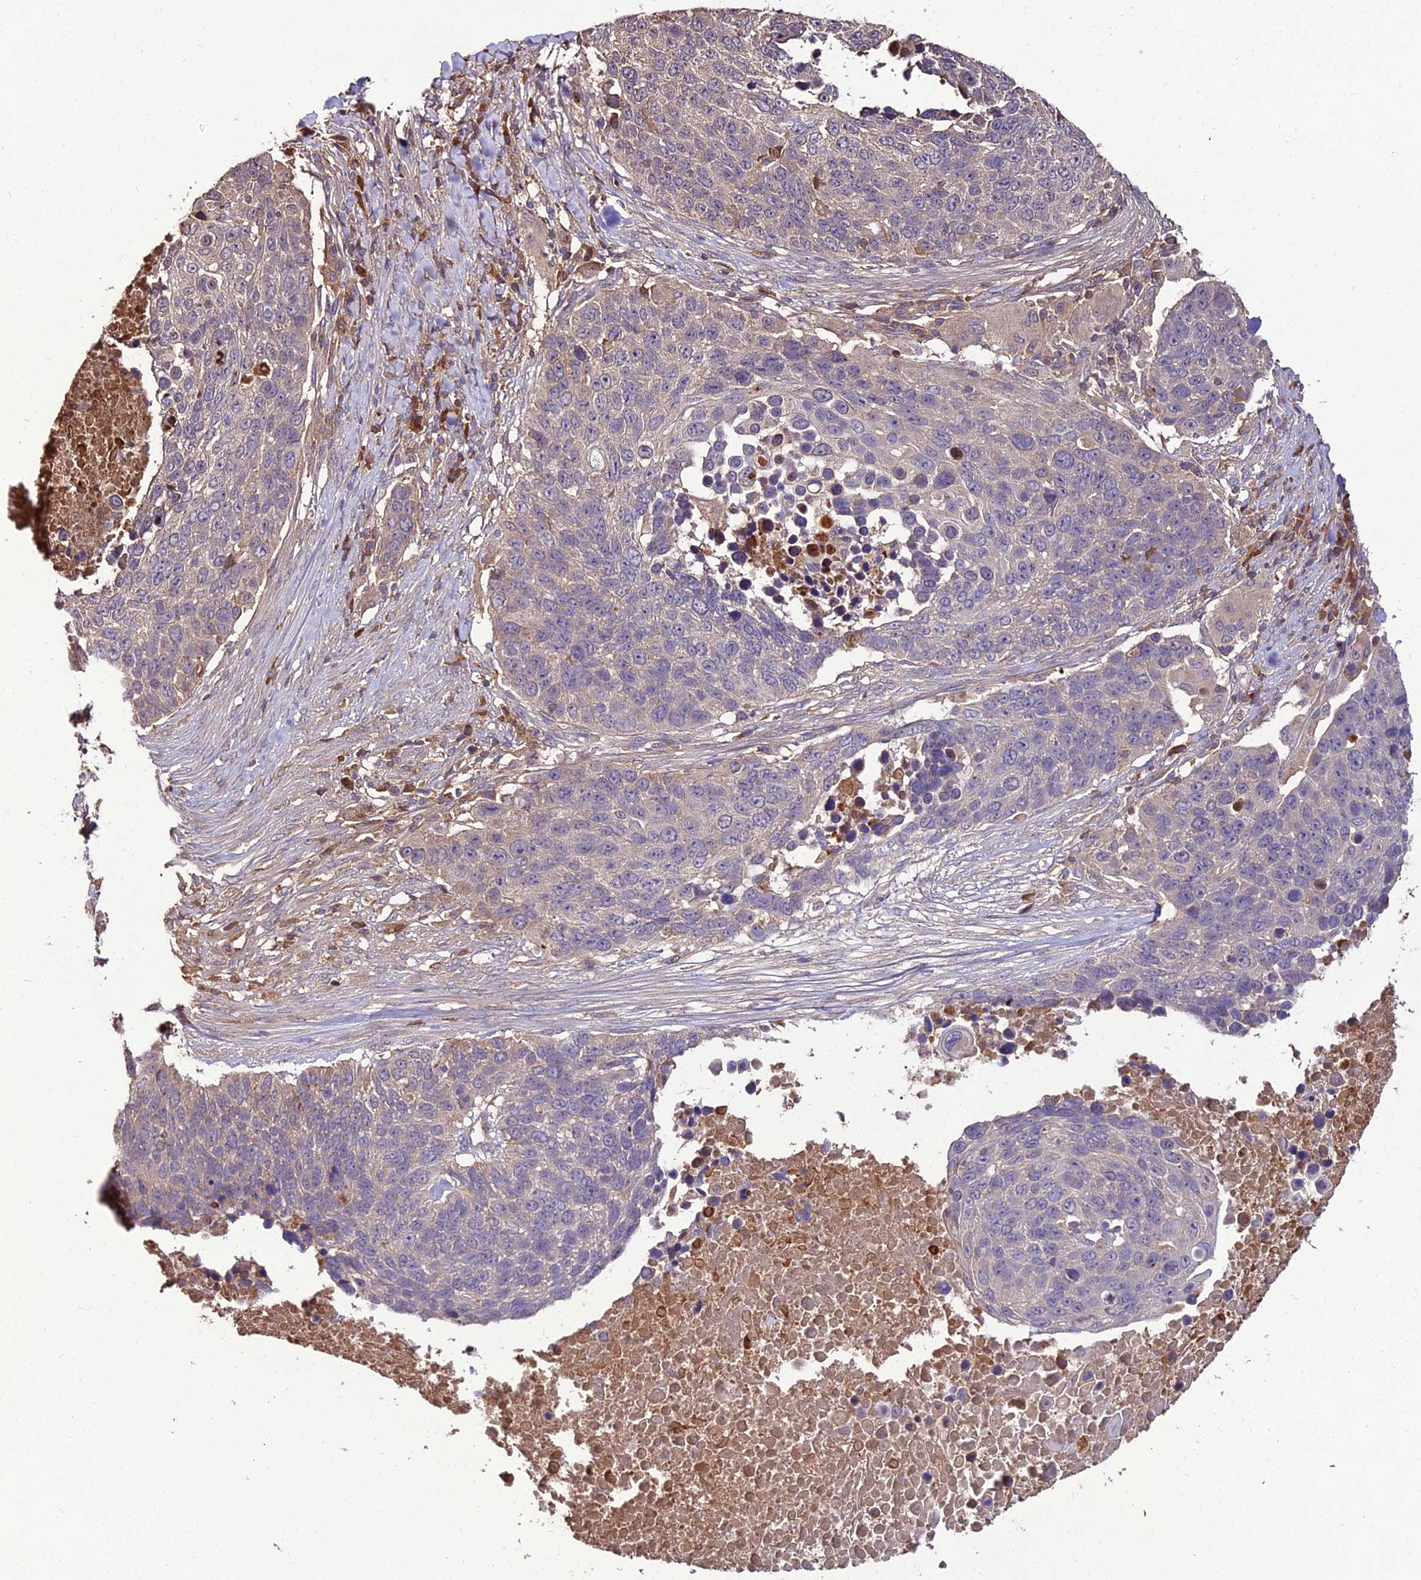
{"staining": {"intensity": "negative", "quantity": "none", "location": "none"}, "tissue": "lung cancer", "cell_type": "Tumor cells", "image_type": "cancer", "snomed": [{"axis": "morphology", "description": "Normal tissue, NOS"}, {"axis": "morphology", "description": "Squamous cell carcinoma, NOS"}, {"axis": "topography", "description": "Lymph node"}, {"axis": "topography", "description": "Lung"}], "caption": "Tumor cells are negative for brown protein staining in squamous cell carcinoma (lung).", "gene": "KCTD16", "patient": {"sex": "male", "age": 66}}